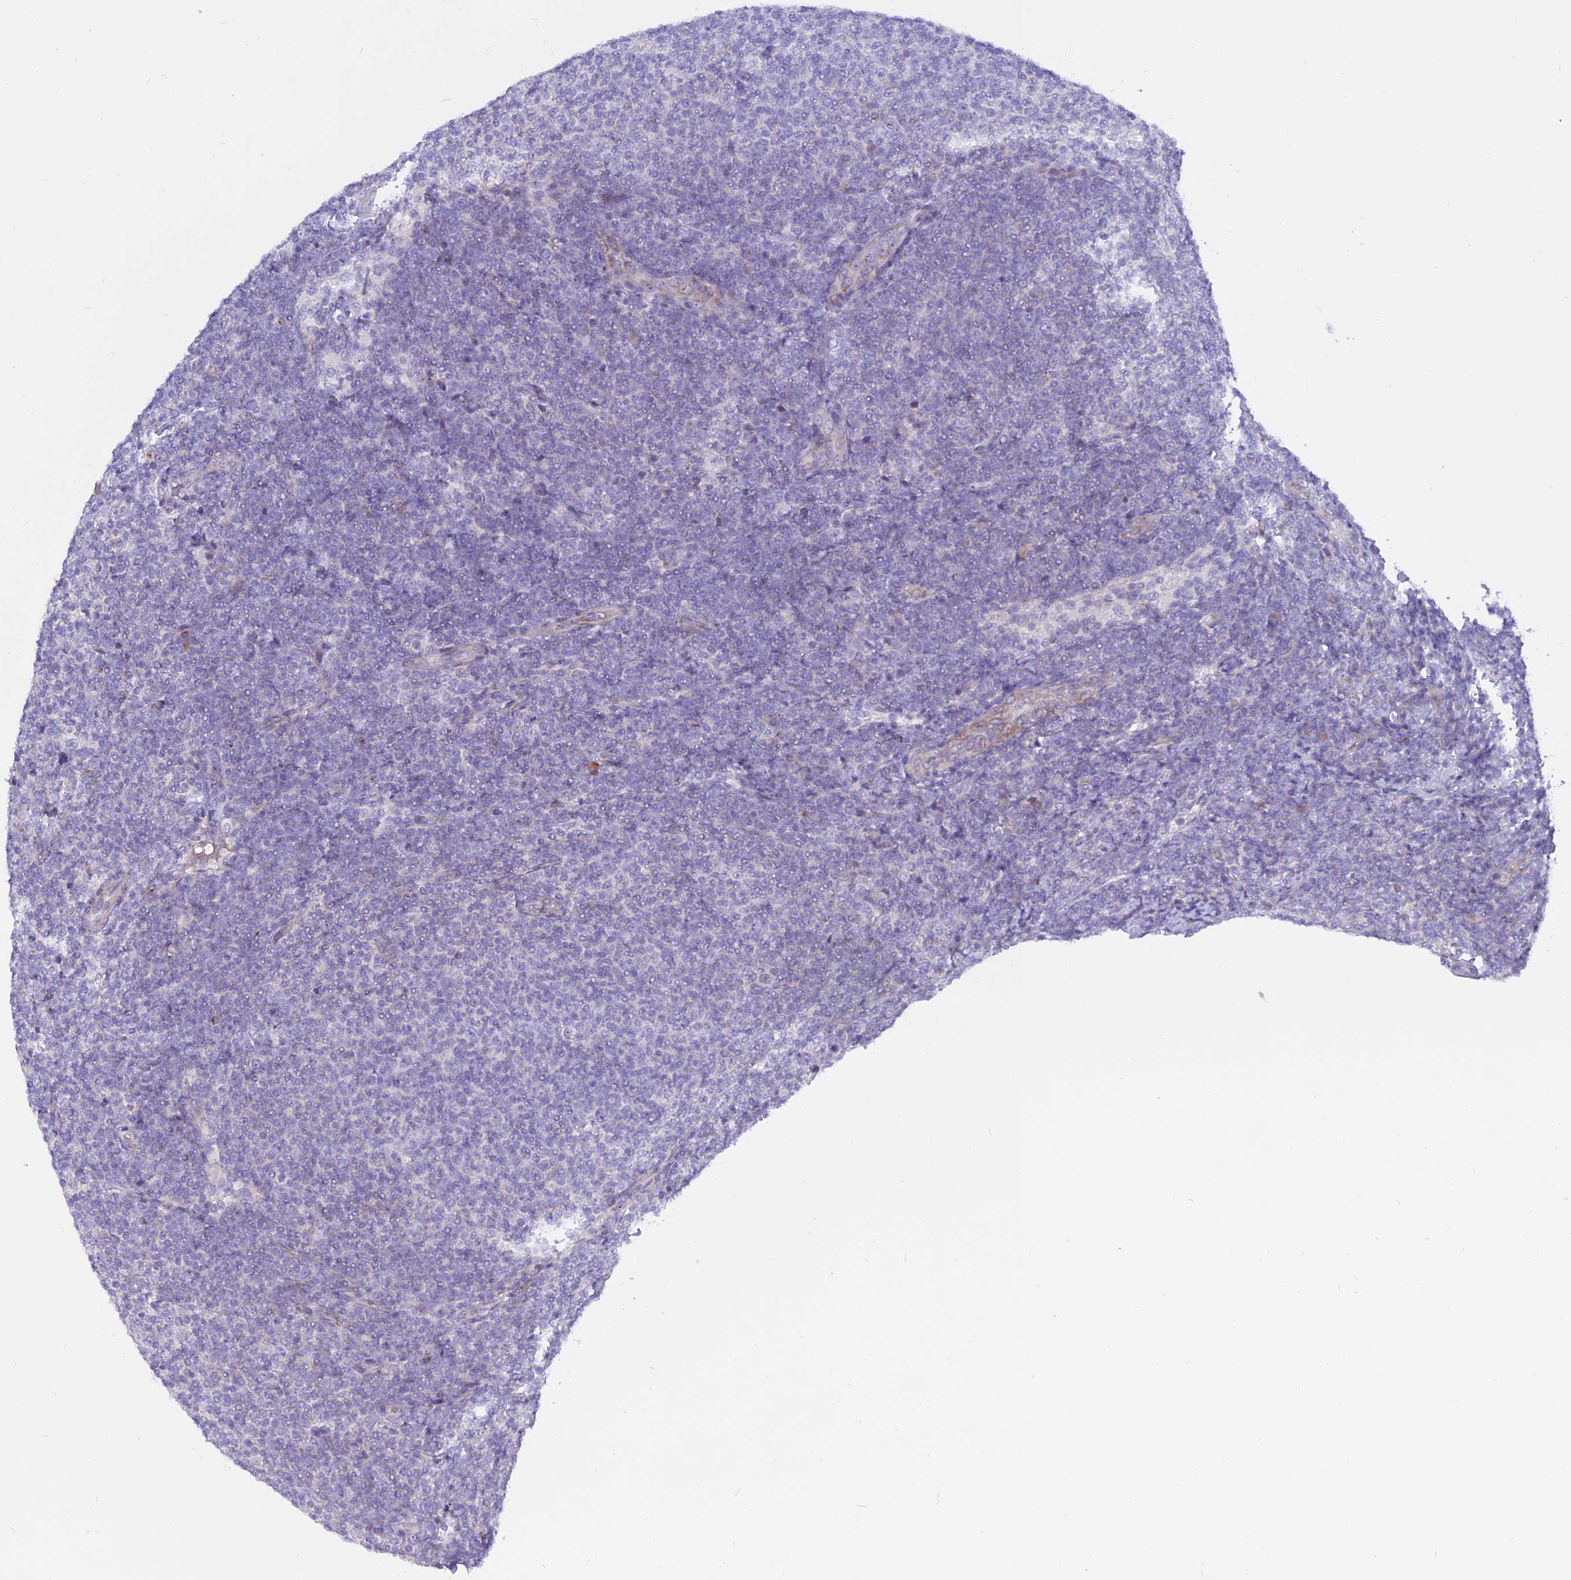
{"staining": {"intensity": "negative", "quantity": "none", "location": "none"}, "tissue": "lymphoma", "cell_type": "Tumor cells", "image_type": "cancer", "snomed": [{"axis": "morphology", "description": "Malignant lymphoma, non-Hodgkin's type, Low grade"}, {"axis": "topography", "description": "Lymph node"}], "caption": "Lymphoma was stained to show a protein in brown. There is no significant expression in tumor cells. Brightfield microscopy of immunohistochemistry (IHC) stained with DAB (brown) and hematoxylin (blue), captured at high magnification.", "gene": "MBD3L1", "patient": {"sex": "male", "age": 66}}